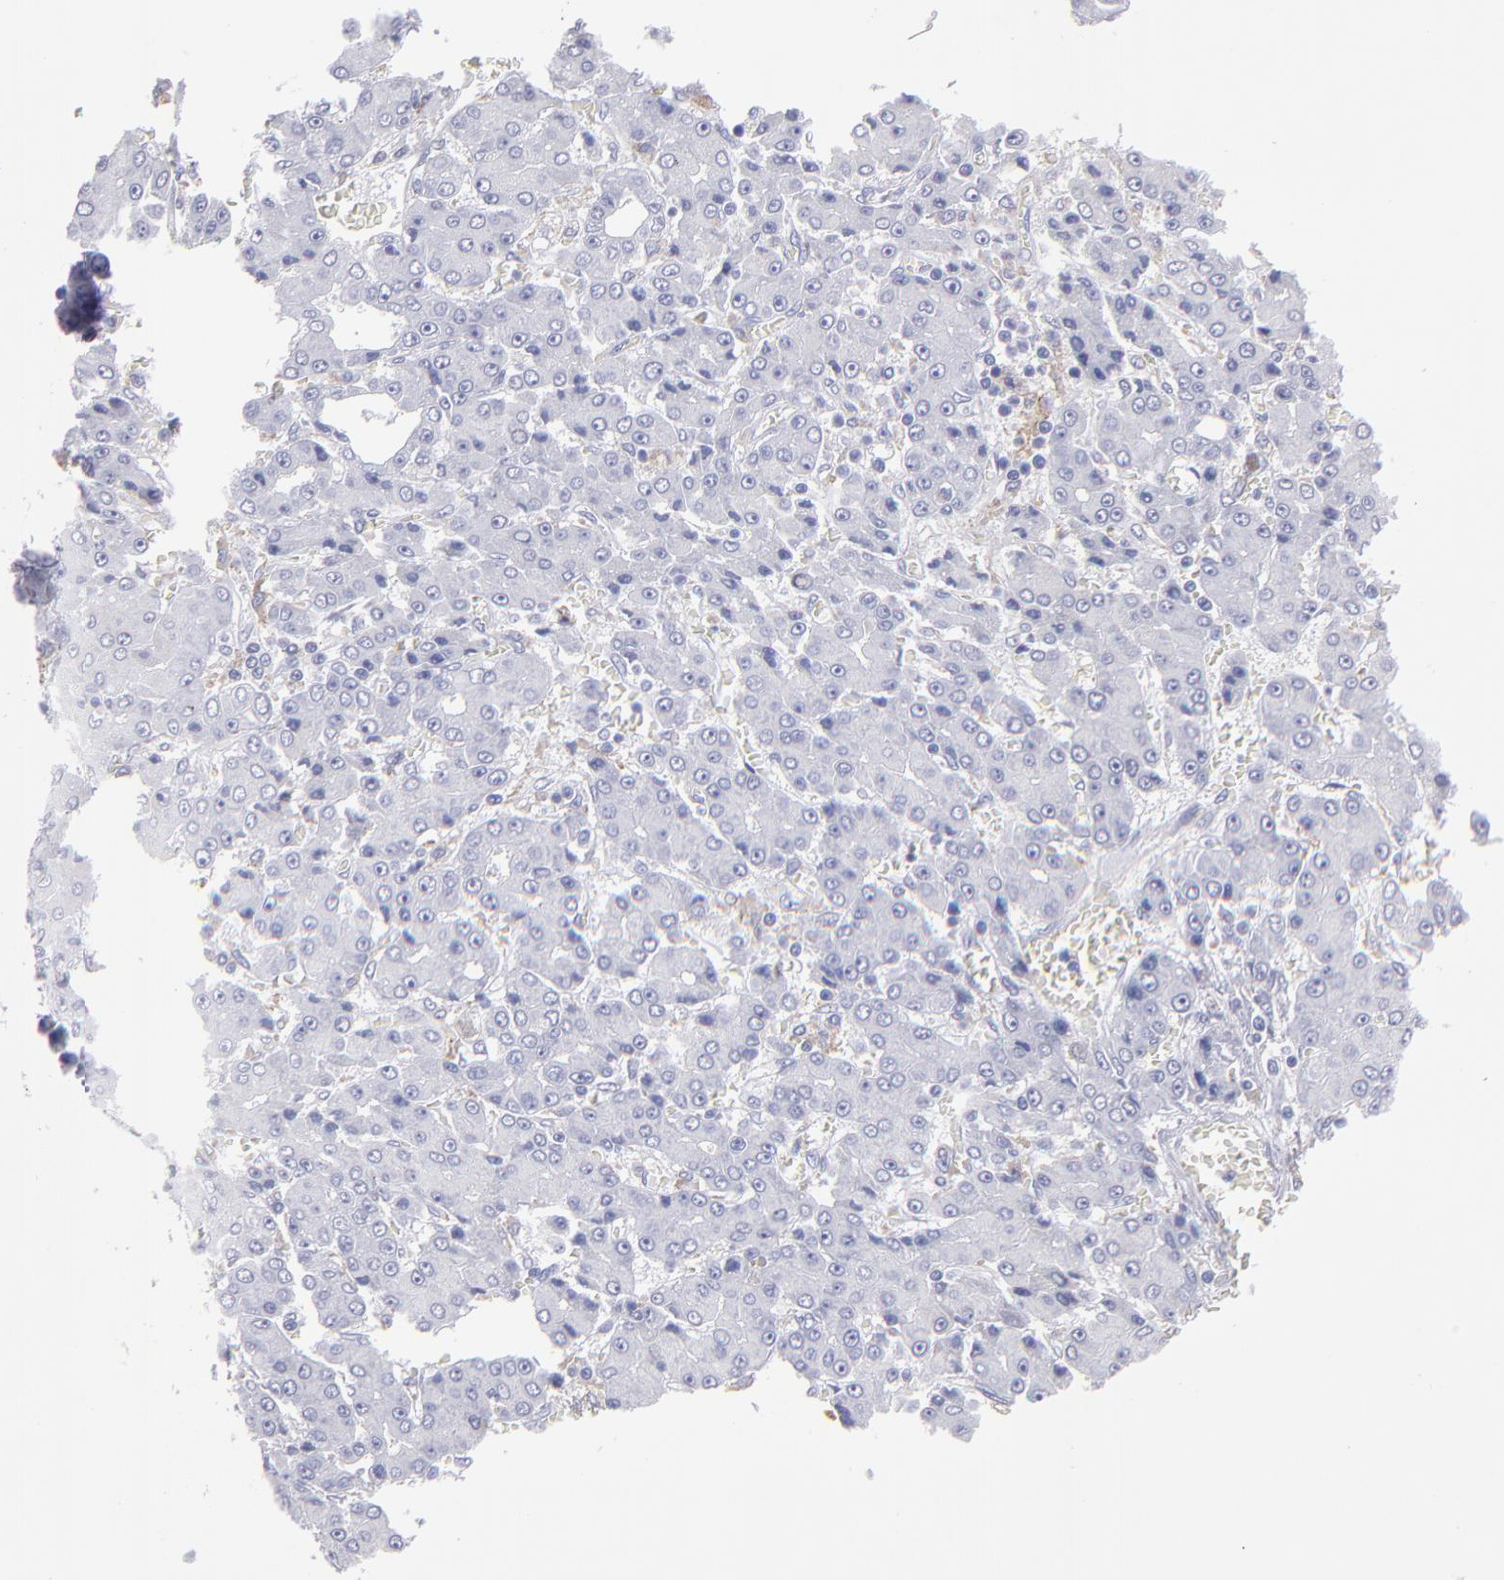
{"staining": {"intensity": "negative", "quantity": "none", "location": "none"}, "tissue": "liver cancer", "cell_type": "Tumor cells", "image_type": "cancer", "snomed": [{"axis": "morphology", "description": "Carcinoma, Hepatocellular, NOS"}, {"axis": "topography", "description": "Liver"}], "caption": "The image shows no significant staining in tumor cells of liver cancer (hepatocellular carcinoma).", "gene": "MB", "patient": {"sex": "male", "age": 69}}